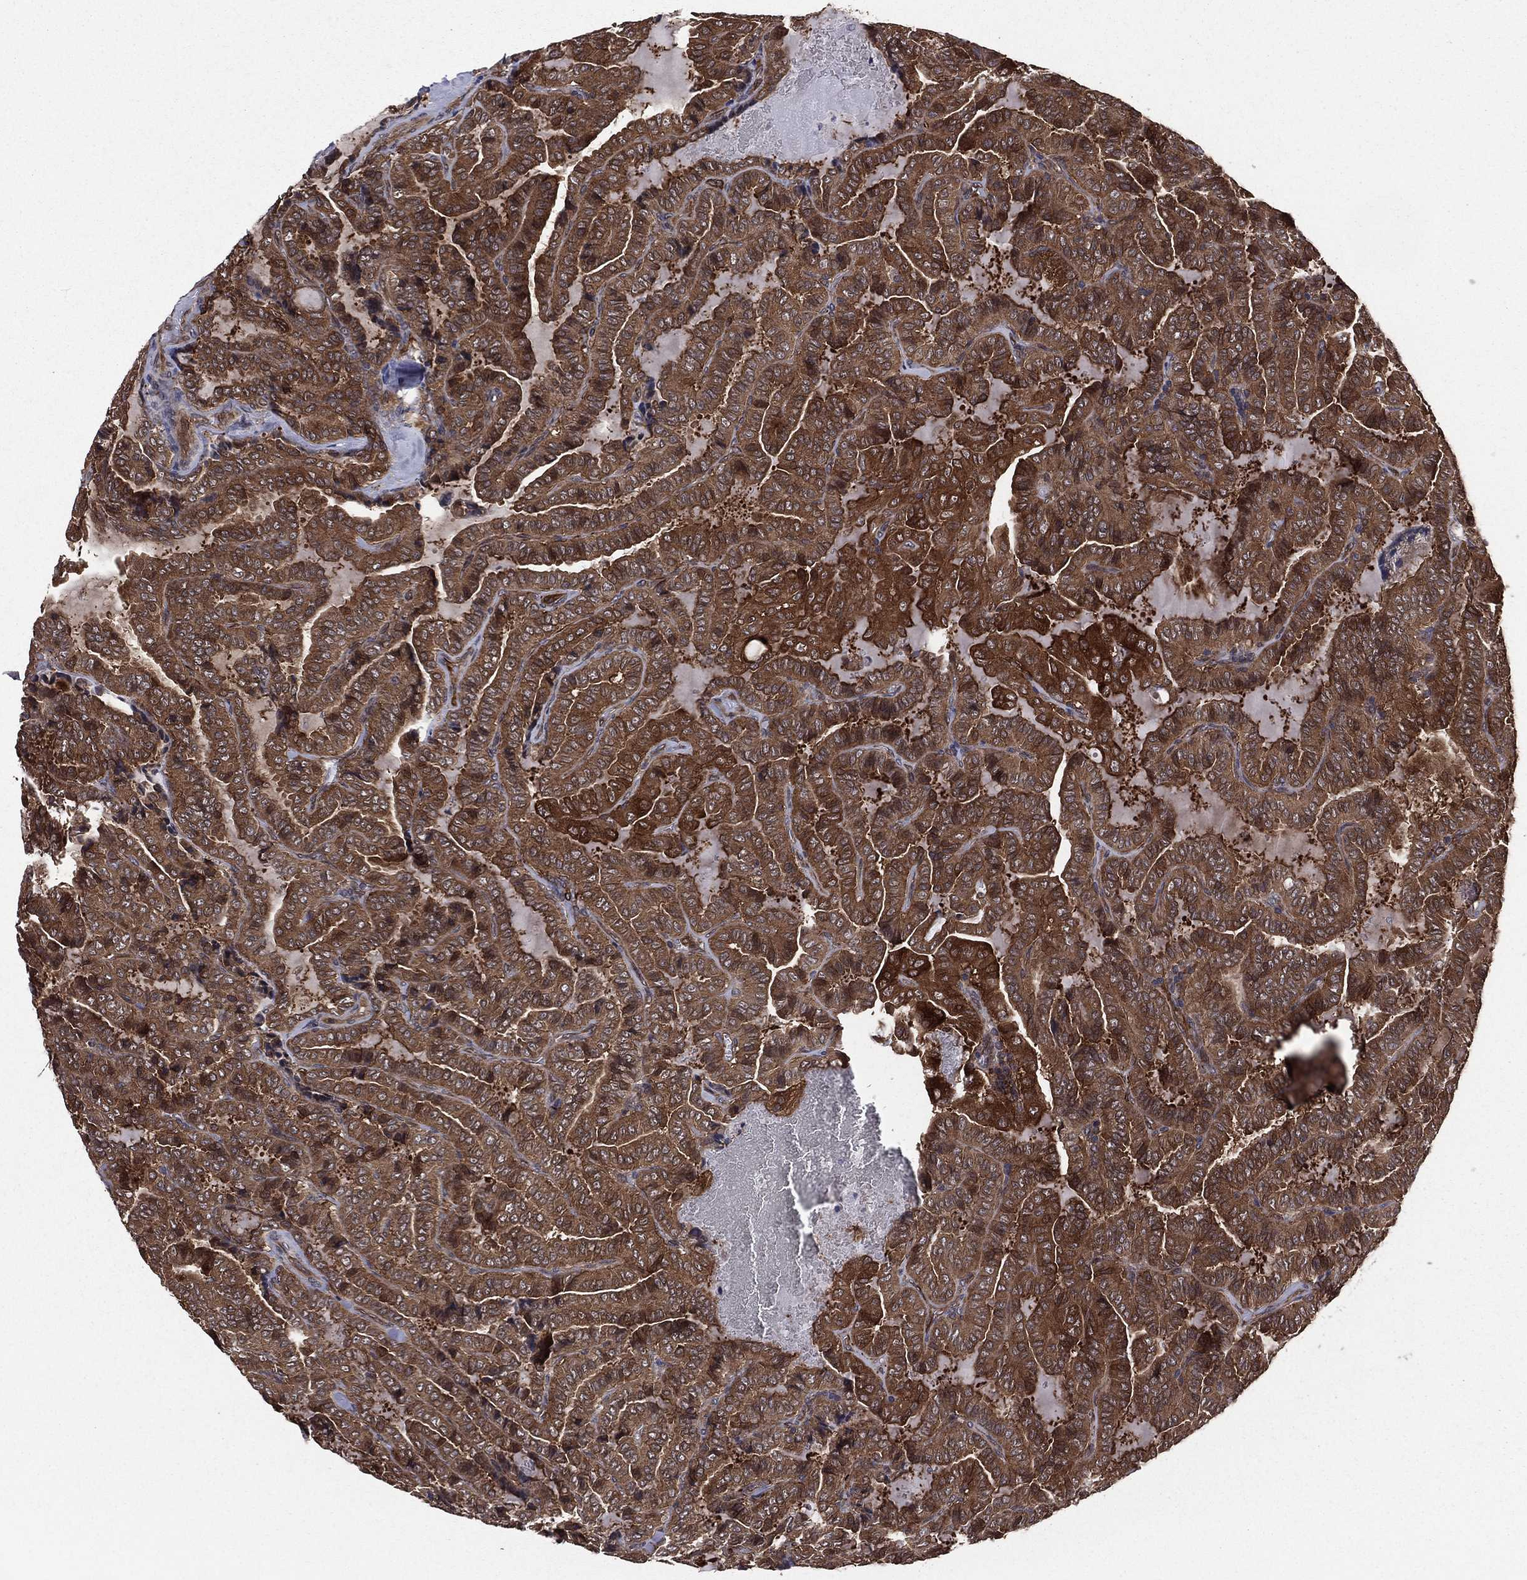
{"staining": {"intensity": "strong", "quantity": ">75%", "location": "cytoplasmic/membranous"}, "tissue": "thyroid cancer", "cell_type": "Tumor cells", "image_type": "cancer", "snomed": [{"axis": "morphology", "description": "Papillary adenocarcinoma, NOS"}, {"axis": "topography", "description": "Thyroid gland"}], "caption": "Immunohistochemistry (IHC) image of thyroid papillary adenocarcinoma stained for a protein (brown), which shows high levels of strong cytoplasmic/membranous positivity in approximately >75% of tumor cells.", "gene": "CERT1", "patient": {"sex": "female", "age": 39}}